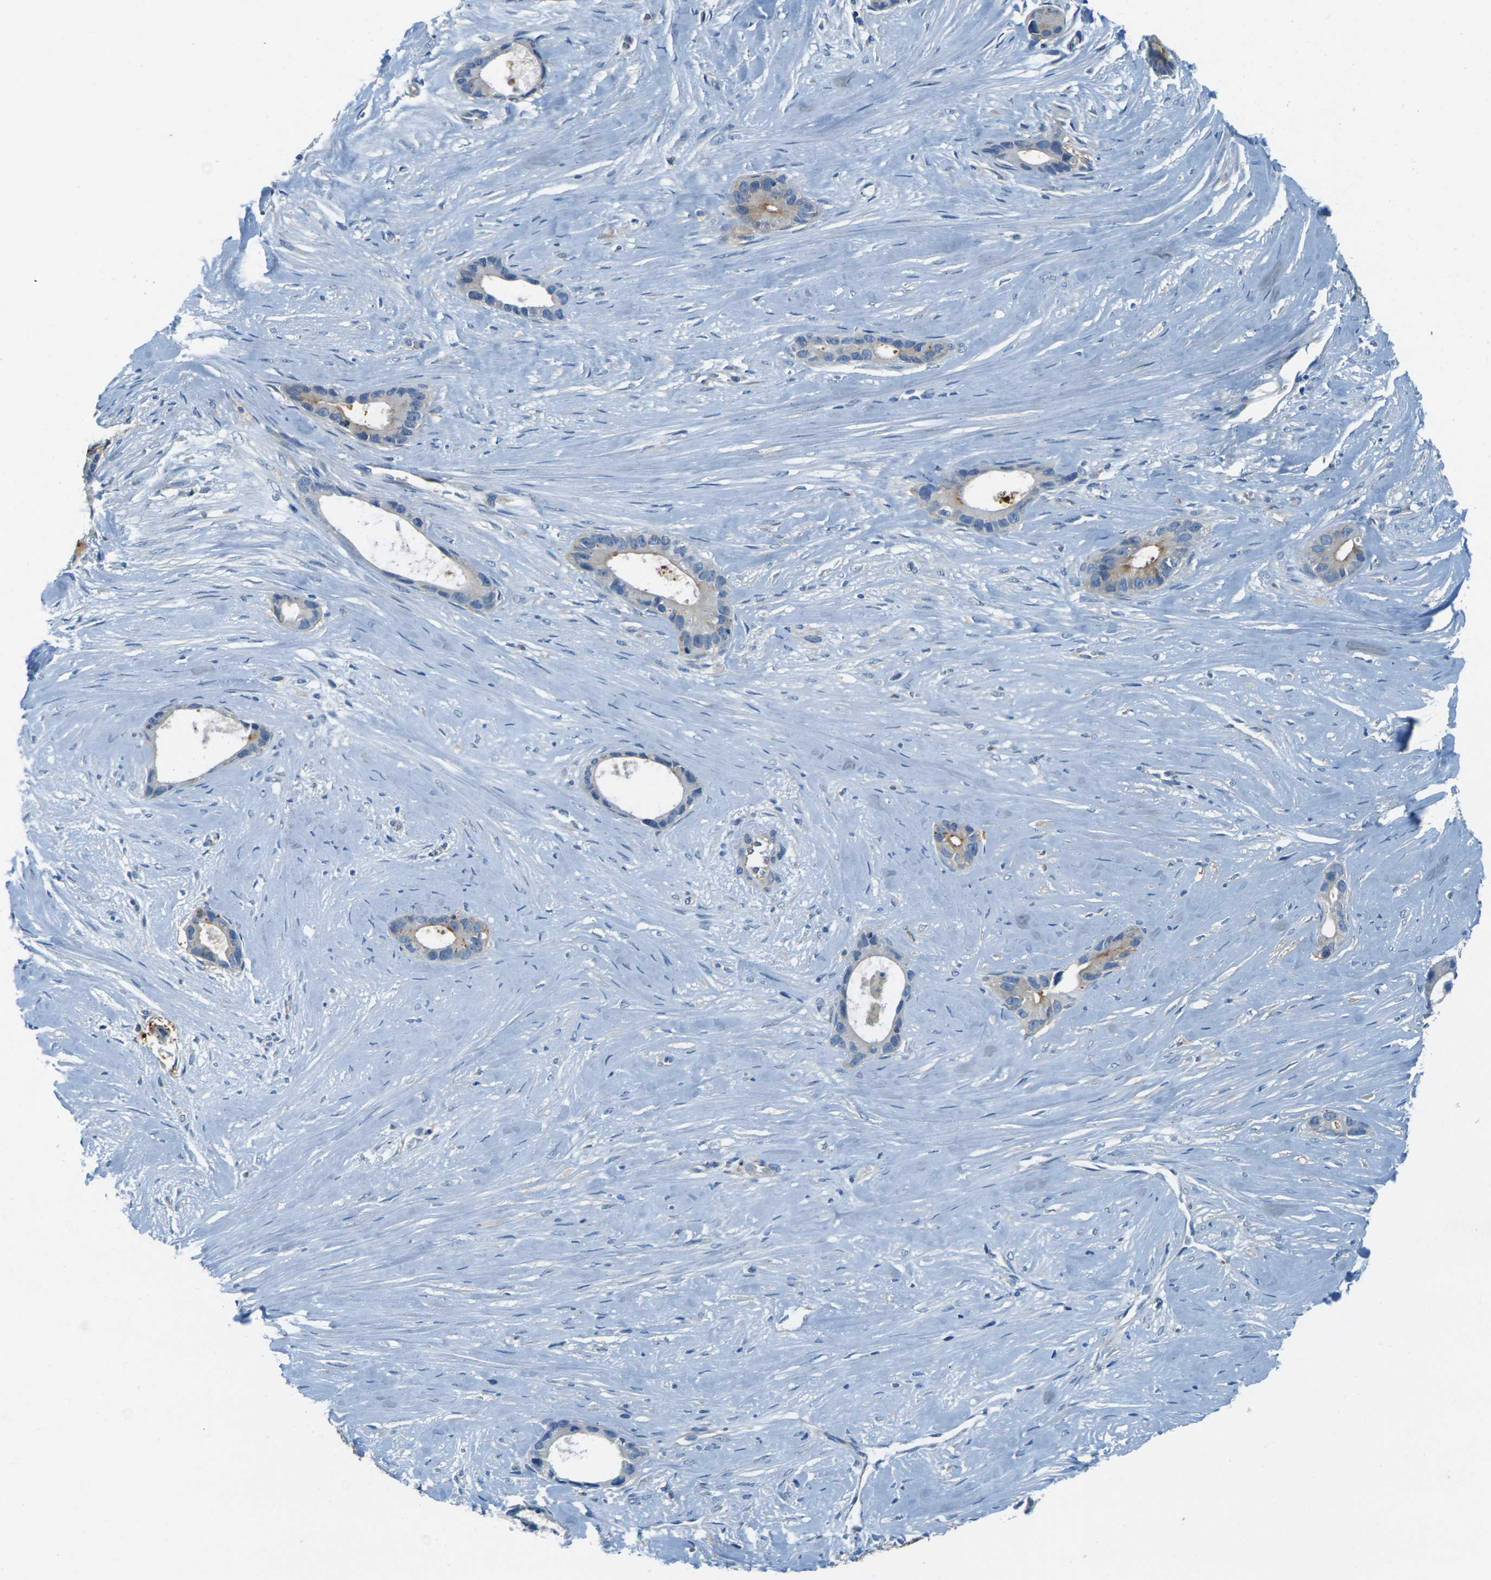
{"staining": {"intensity": "moderate", "quantity": "<25%", "location": "cytoplasmic/membranous"}, "tissue": "liver cancer", "cell_type": "Tumor cells", "image_type": "cancer", "snomed": [{"axis": "morphology", "description": "Cholangiocarcinoma"}, {"axis": "topography", "description": "Liver"}], "caption": "A photomicrograph of cholangiocarcinoma (liver) stained for a protein reveals moderate cytoplasmic/membranous brown staining in tumor cells. (Brightfield microscopy of DAB IHC at high magnification).", "gene": "CYP2C8", "patient": {"sex": "female", "age": 55}}